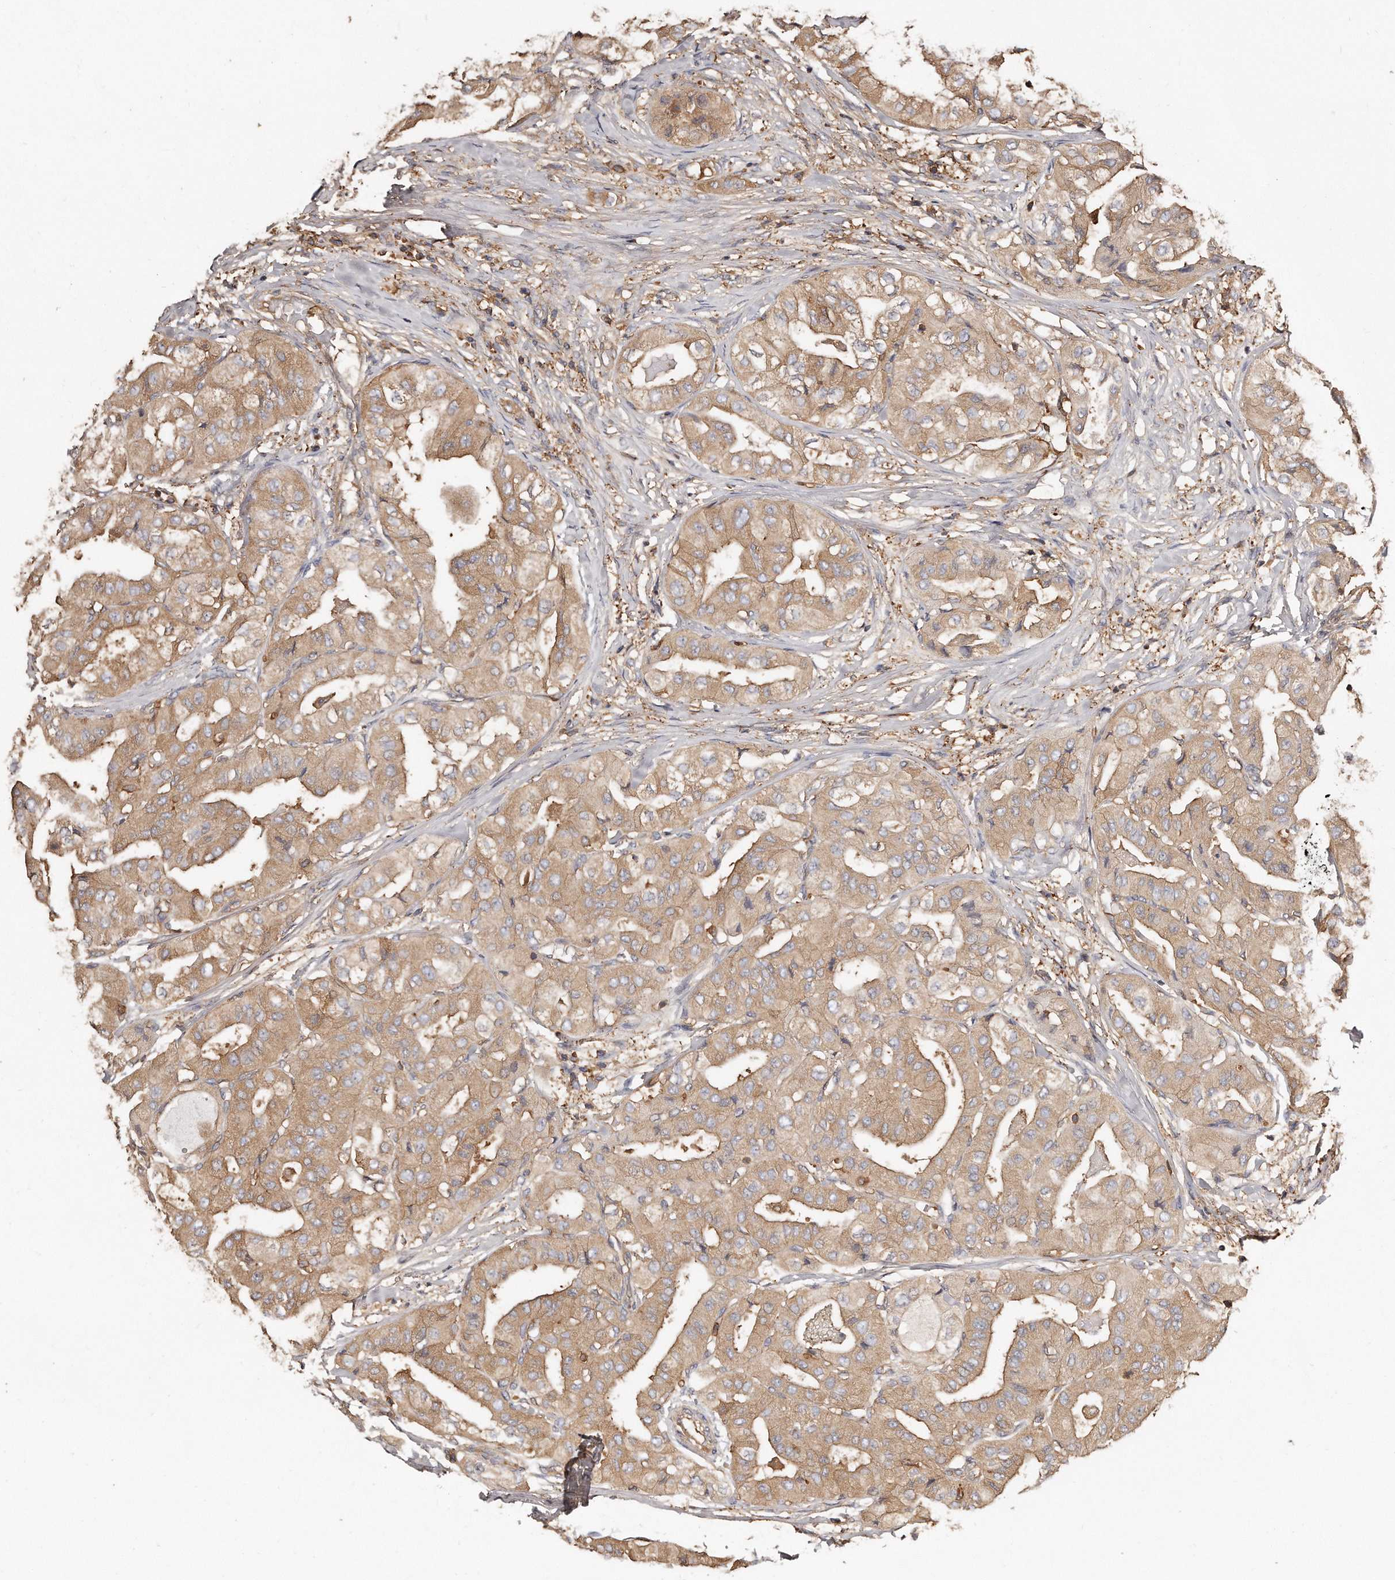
{"staining": {"intensity": "moderate", "quantity": ">75%", "location": "cytoplasmic/membranous"}, "tissue": "thyroid cancer", "cell_type": "Tumor cells", "image_type": "cancer", "snomed": [{"axis": "morphology", "description": "Papillary adenocarcinoma, NOS"}, {"axis": "topography", "description": "Thyroid gland"}], "caption": "Papillary adenocarcinoma (thyroid) stained for a protein (brown) demonstrates moderate cytoplasmic/membranous positive positivity in about >75% of tumor cells.", "gene": "CAP1", "patient": {"sex": "female", "age": 59}}